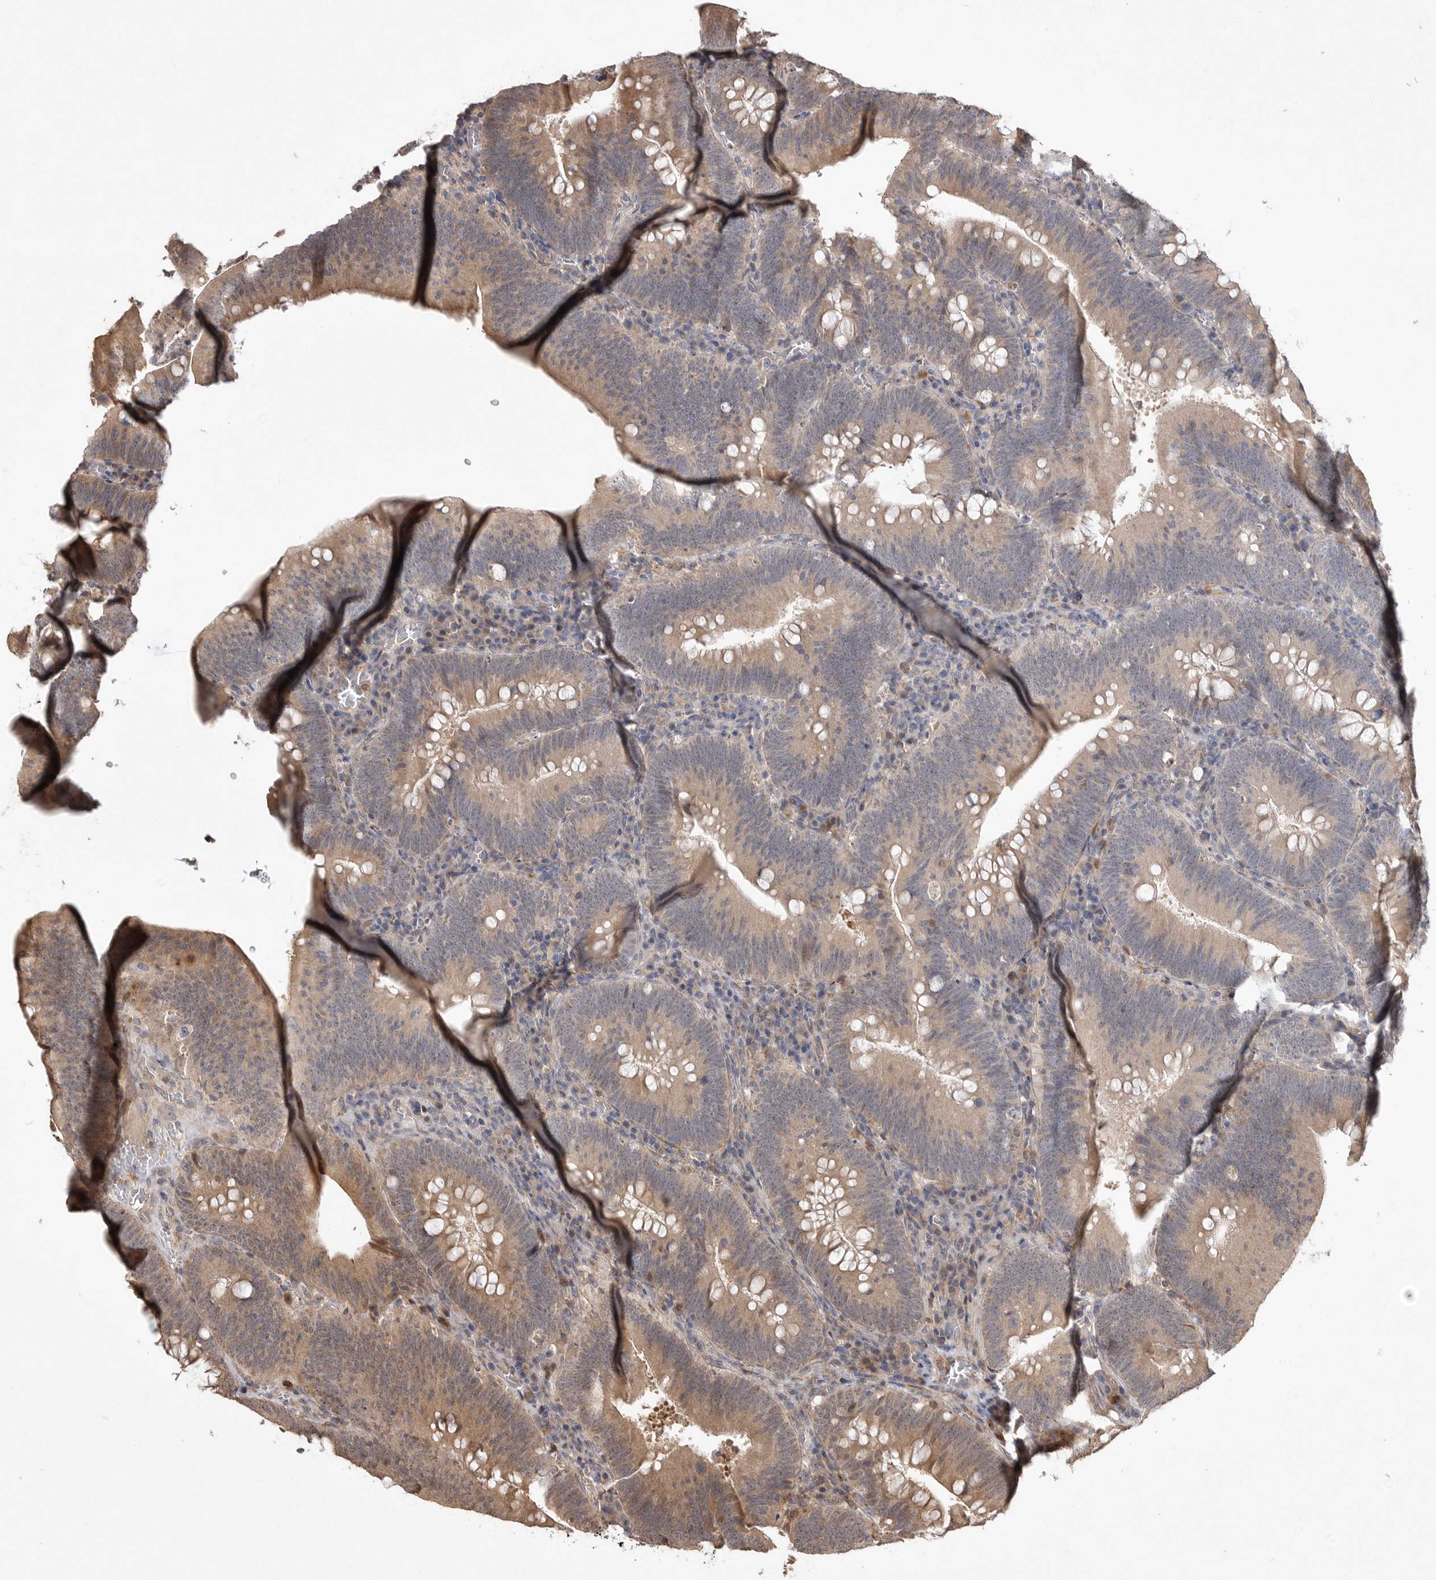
{"staining": {"intensity": "moderate", "quantity": "25%-75%", "location": "cytoplasmic/membranous"}, "tissue": "colorectal cancer", "cell_type": "Tumor cells", "image_type": "cancer", "snomed": [{"axis": "morphology", "description": "Normal tissue, NOS"}, {"axis": "topography", "description": "Colon"}], "caption": "Immunohistochemistry (IHC) photomicrograph of colorectal cancer stained for a protein (brown), which reveals medium levels of moderate cytoplasmic/membranous staining in approximately 25%-75% of tumor cells.", "gene": "VN1R4", "patient": {"sex": "female", "age": 82}}